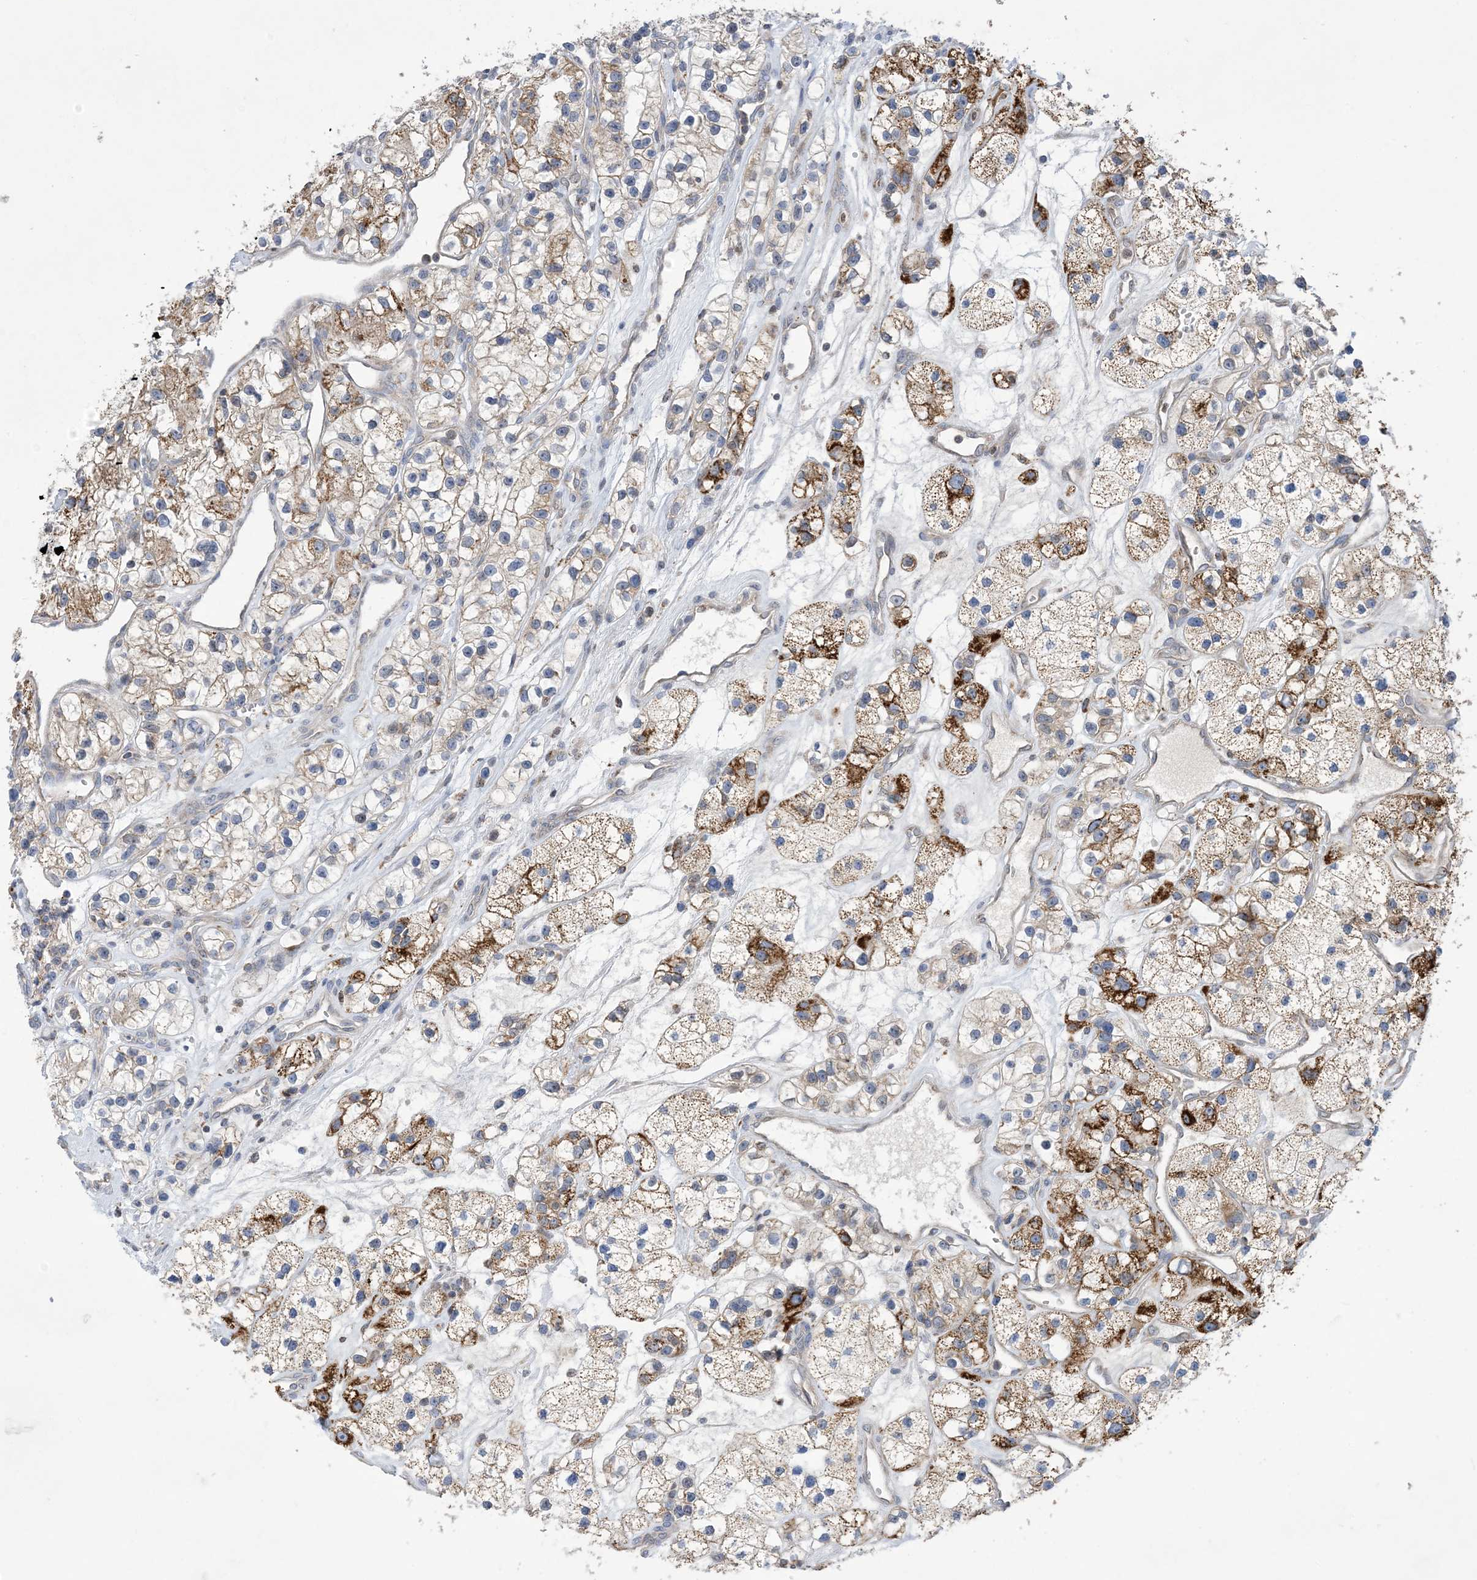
{"staining": {"intensity": "moderate", "quantity": "25%-75%", "location": "cytoplasmic/membranous"}, "tissue": "renal cancer", "cell_type": "Tumor cells", "image_type": "cancer", "snomed": [{"axis": "morphology", "description": "Adenocarcinoma, NOS"}, {"axis": "topography", "description": "Kidney"}], "caption": "Protein staining by IHC shows moderate cytoplasmic/membranous staining in approximately 25%-75% of tumor cells in renal cancer.", "gene": "CLEC16A", "patient": {"sex": "female", "age": 57}}